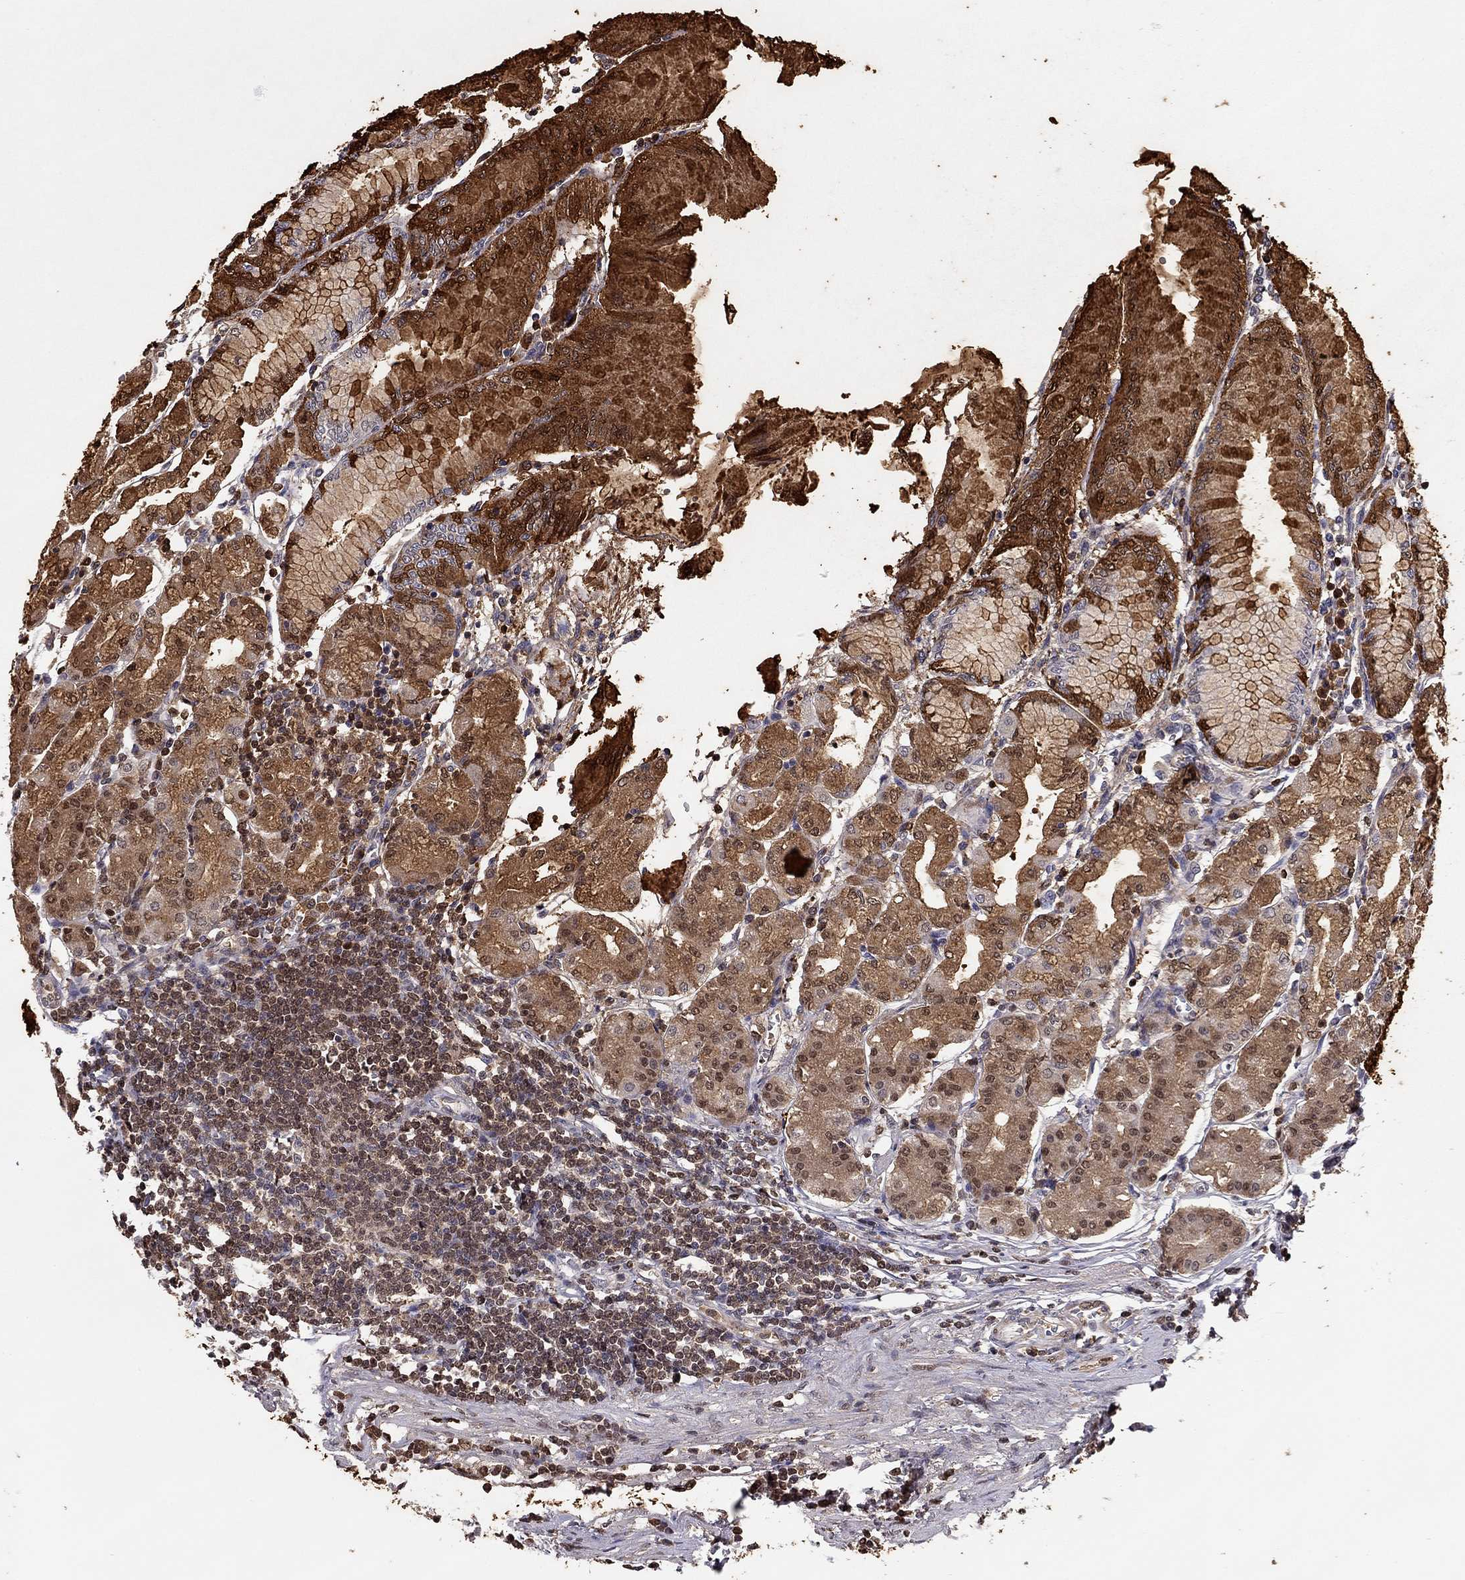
{"staining": {"intensity": "strong", "quantity": ">75%", "location": "cytoplasmic/membranous"}, "tissue": "stomach", "cell_type": "Glandular cells", "image_type": "normal", "snomed": [{"axis": "morphology", "description": "Normal tissue, NOS"}, {"axis": "topography", "description": "Skeletal muscle"}, {"axis": "topography", "description": "Stomach"}], "caption": "The immunohistochemical stain shows strong cytoplasmic/membranous expression in glandular cells of benign stomach.", "gene": "SCARB1", "patient": {"sex": "female", "age": 57}}